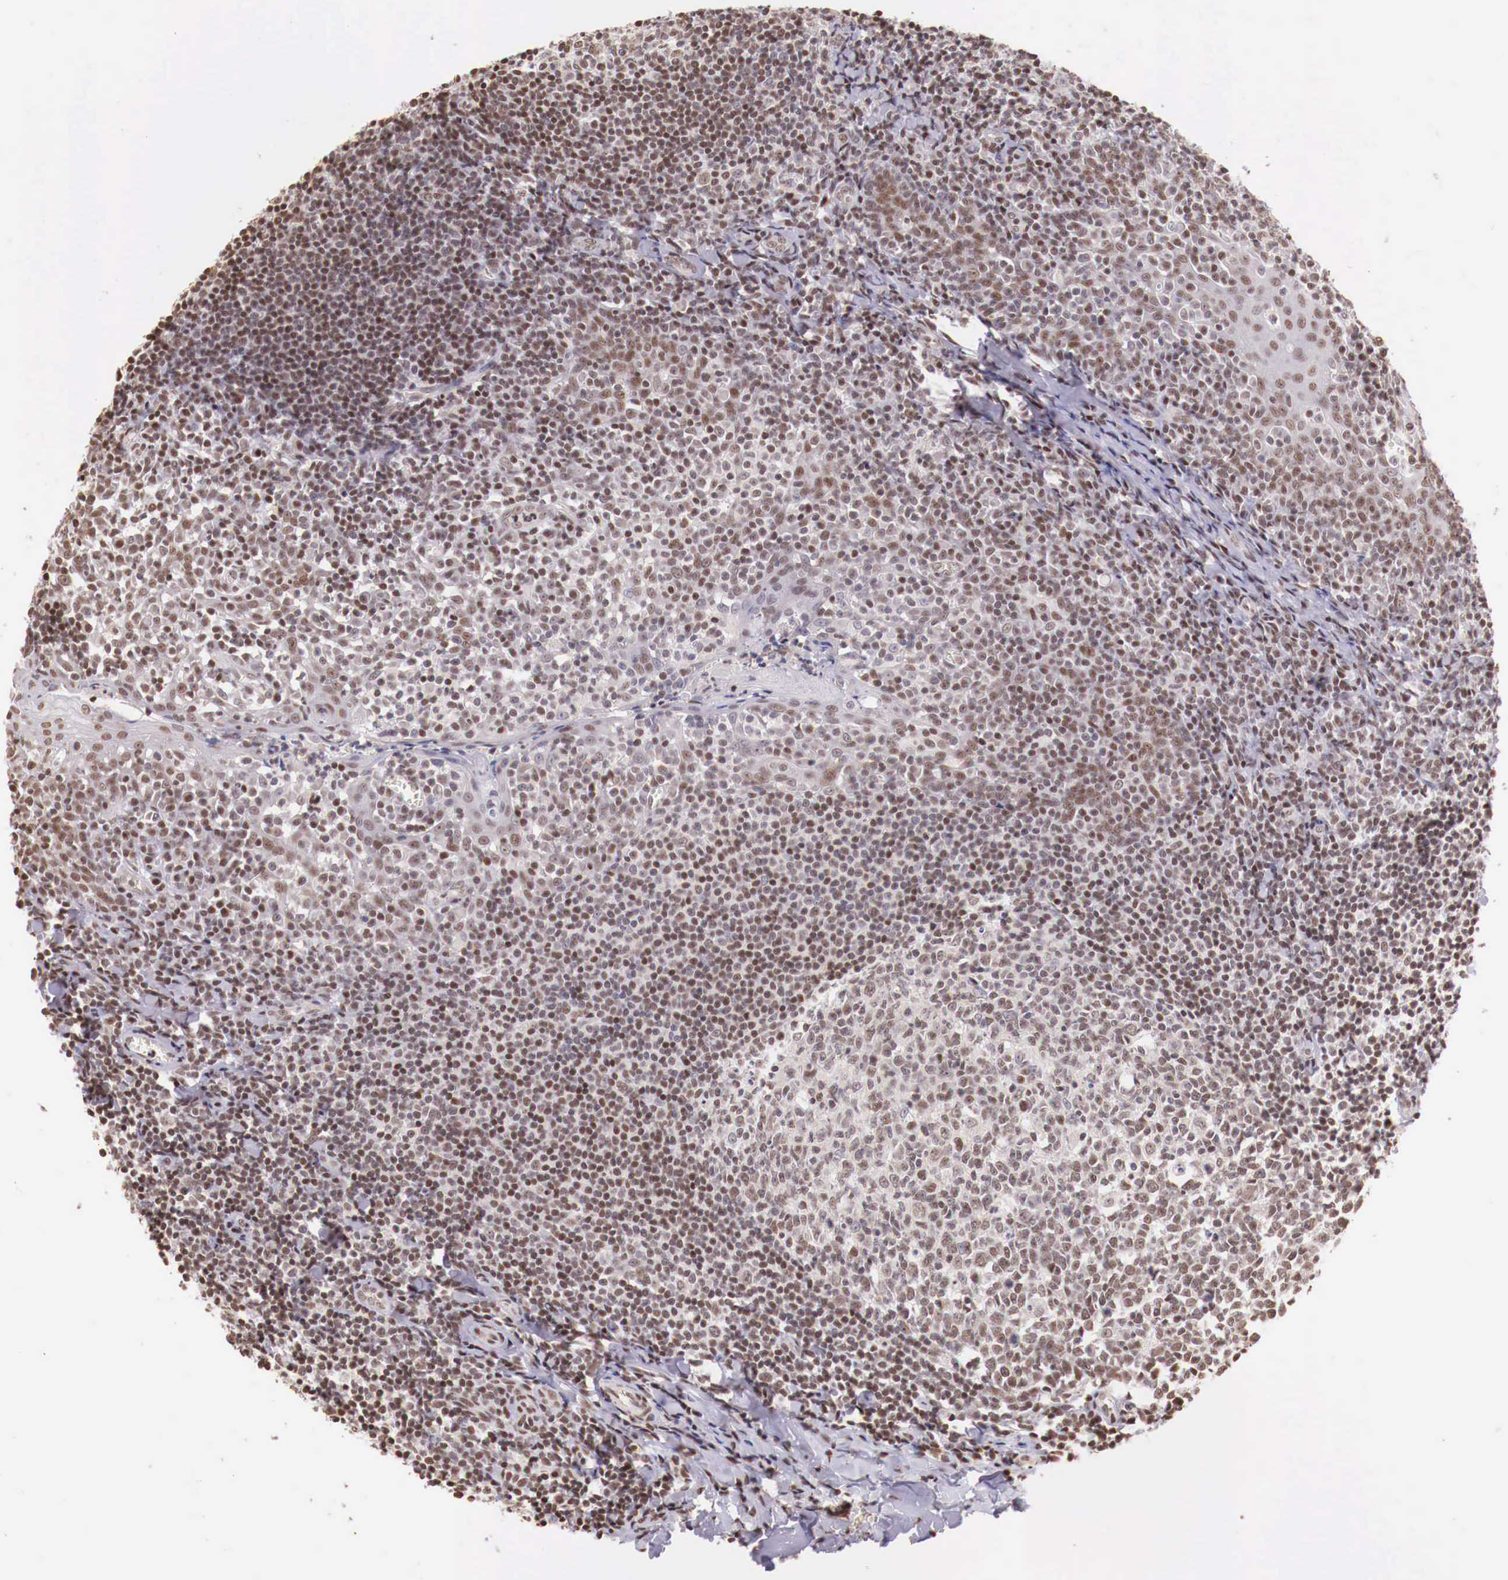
{"staining": {"intensity": "weak", "quantity": ">75%", "location": "nuclear"}, "tissue": "tonsil", "cell_type": "Germinal center cells", "image_type": "normal", "snomed": [{"axis": "morphology", "description": "Normal tissue, NOS"}, {"axis": "topography", "description": "Tonsil"}], "caption": "Germinal center cells show low levels of weak nuclear expression in approximately >75% of cells in benign tonsil. Nuclei are stained in blue.", "gene": "SP1", "patient": {"sex": "female", "age": 41}}